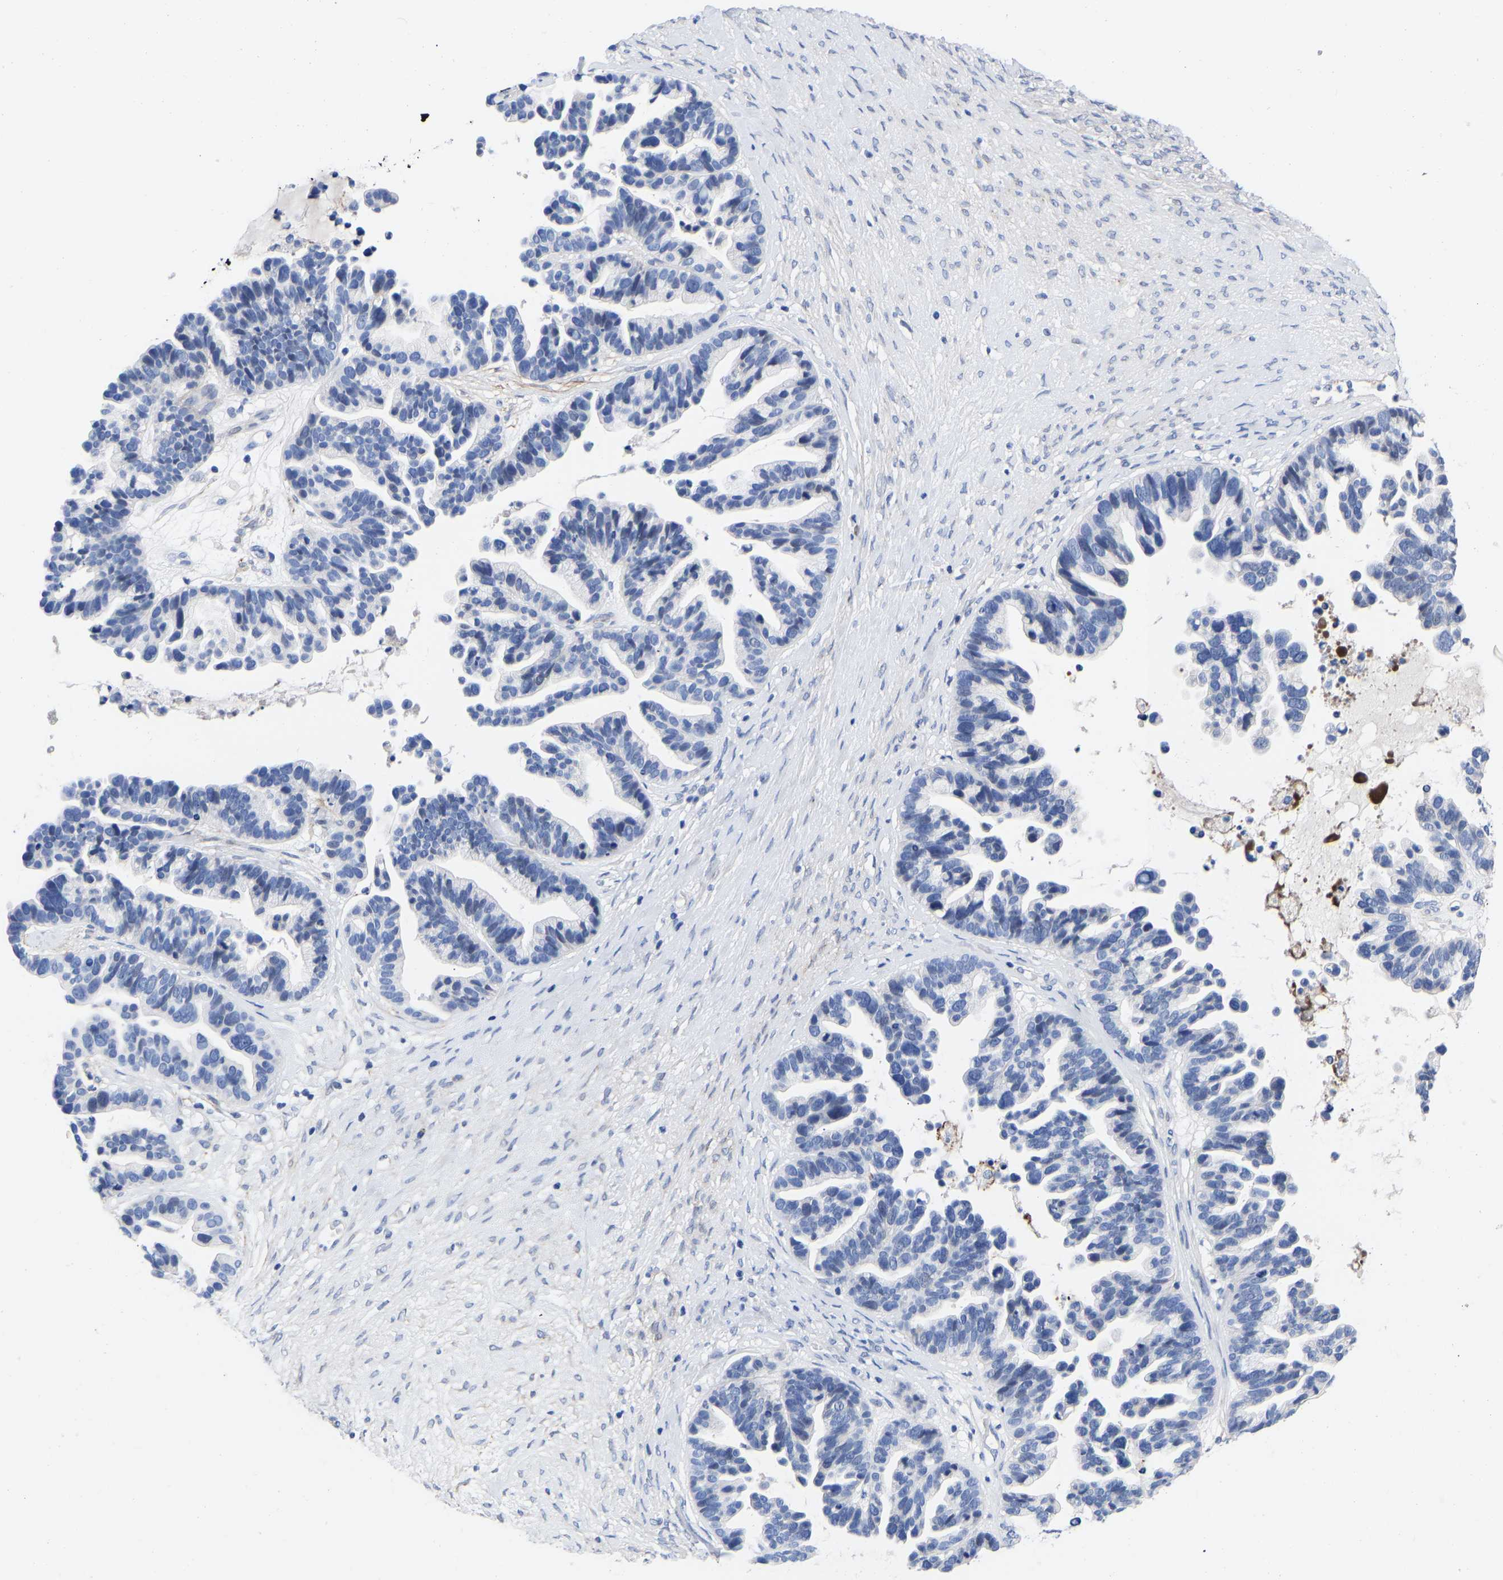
{"staining": {"intensity": "negative", "quantity": "none", "location": "none"}, "tissue": "ovarian cancer", "cell_type": "Tumor cells", "image_type": "cancer", "snomed": [{"axis": "morphology", "description": "Cystadenocarcinoma, serous, NOS"}, {"axis": "topography", "description": "Ovary"}], "caption": "There is no significant staining in tumor cells of serous cystadenocarcinoma (ovarian).", "gene": "GPA33", "patient": {"sex": "female", "age": 56}}